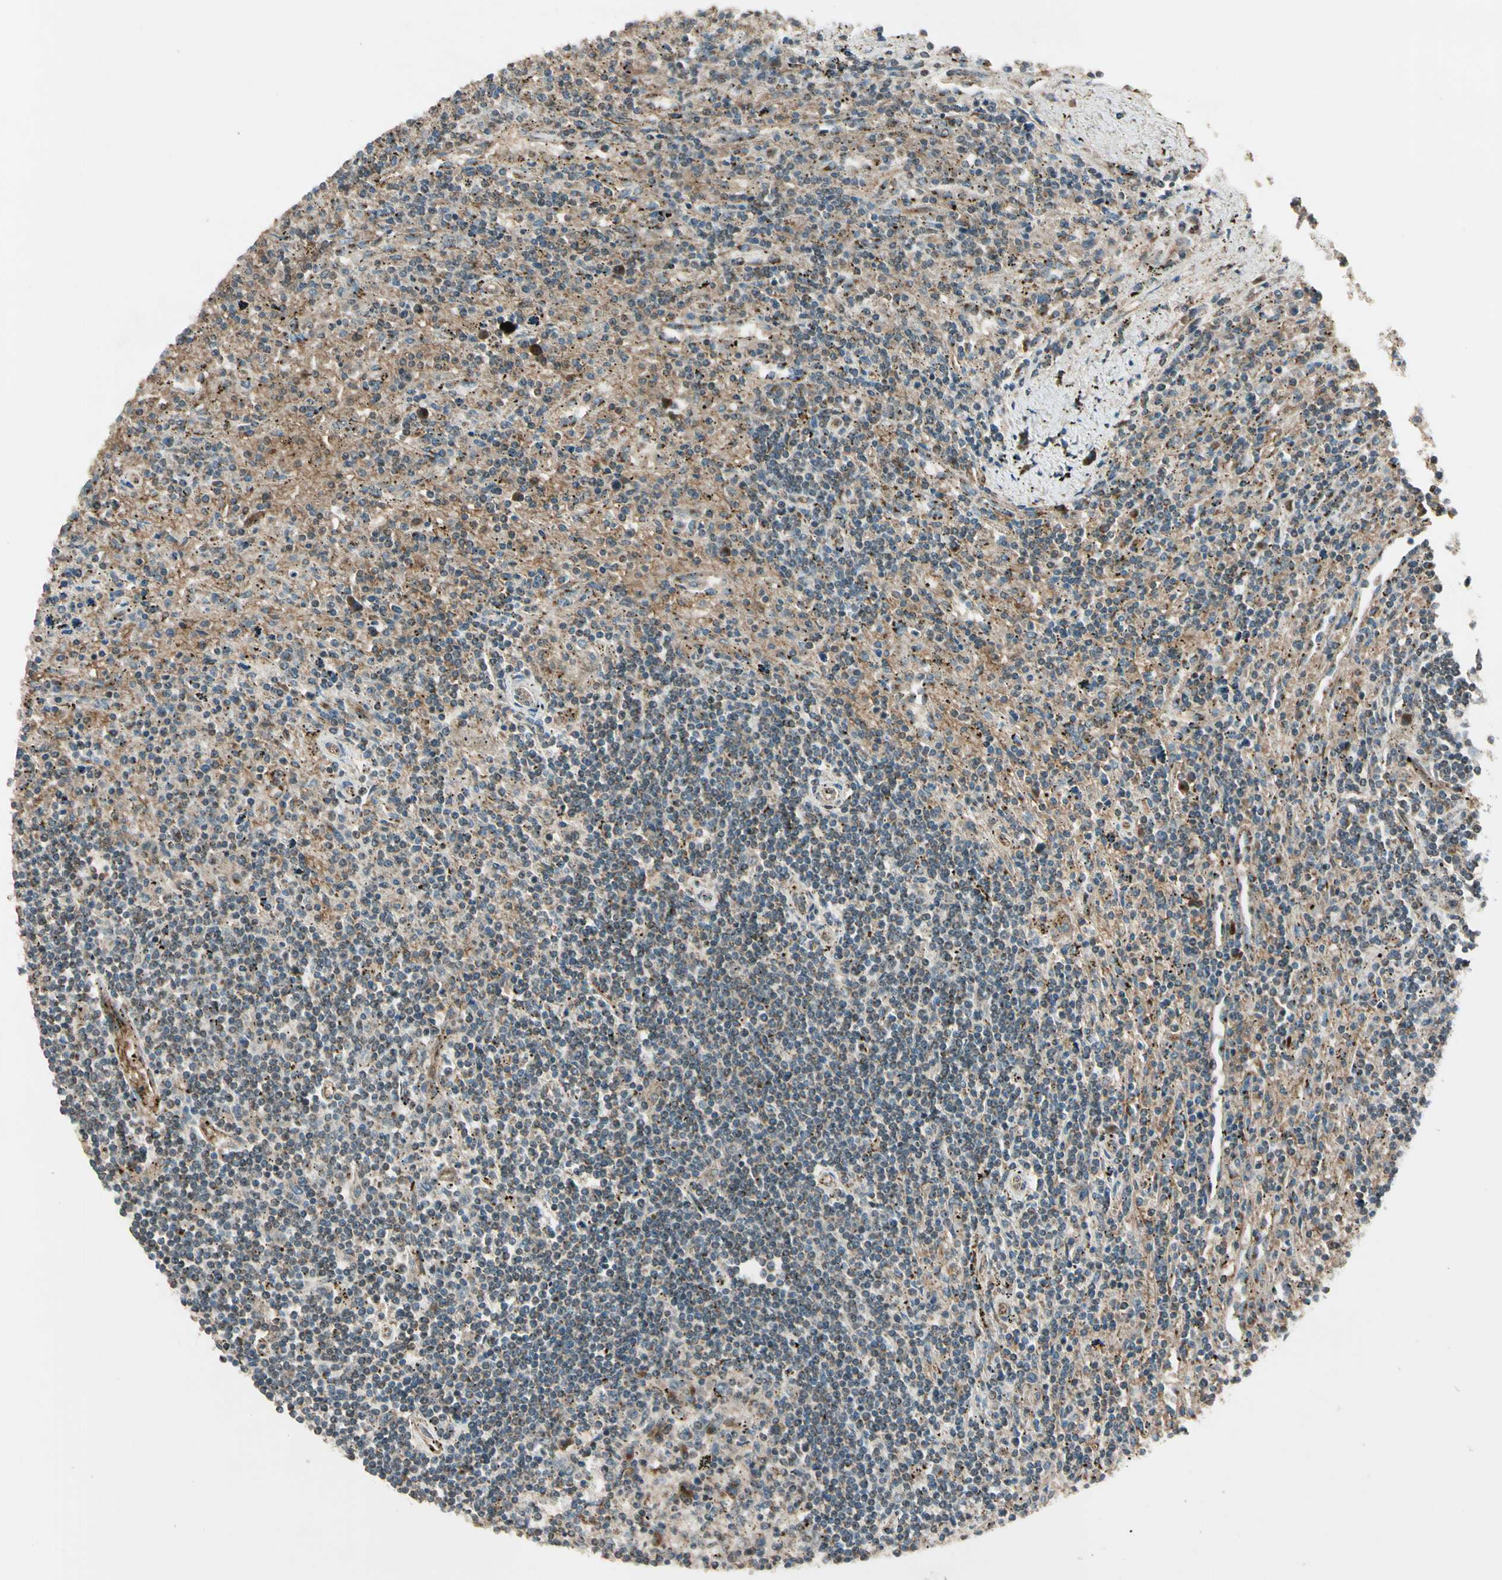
{"staining": {"intensity": "weak", "quantity": "<25%", "location": "cytoplasmic/membranous"}, "tissue": "lymphoma", "cell_type": "Tumor cells", "image_type": "cancer", "snomed": [{"axis": "morphology", "description": "Malignant lymphoma, non-Hodgkin's type, Low grade"}, {"axis": "topography", "description": "Spleen"}], "caption": "High power microscopy histopathology image of an immunohistochemistry (IHC) micrograph of lymphoma, revealing no significant positivity in tumor cells.", "gene": "GCK", "patient": {"sex": "male", "age": 76}}